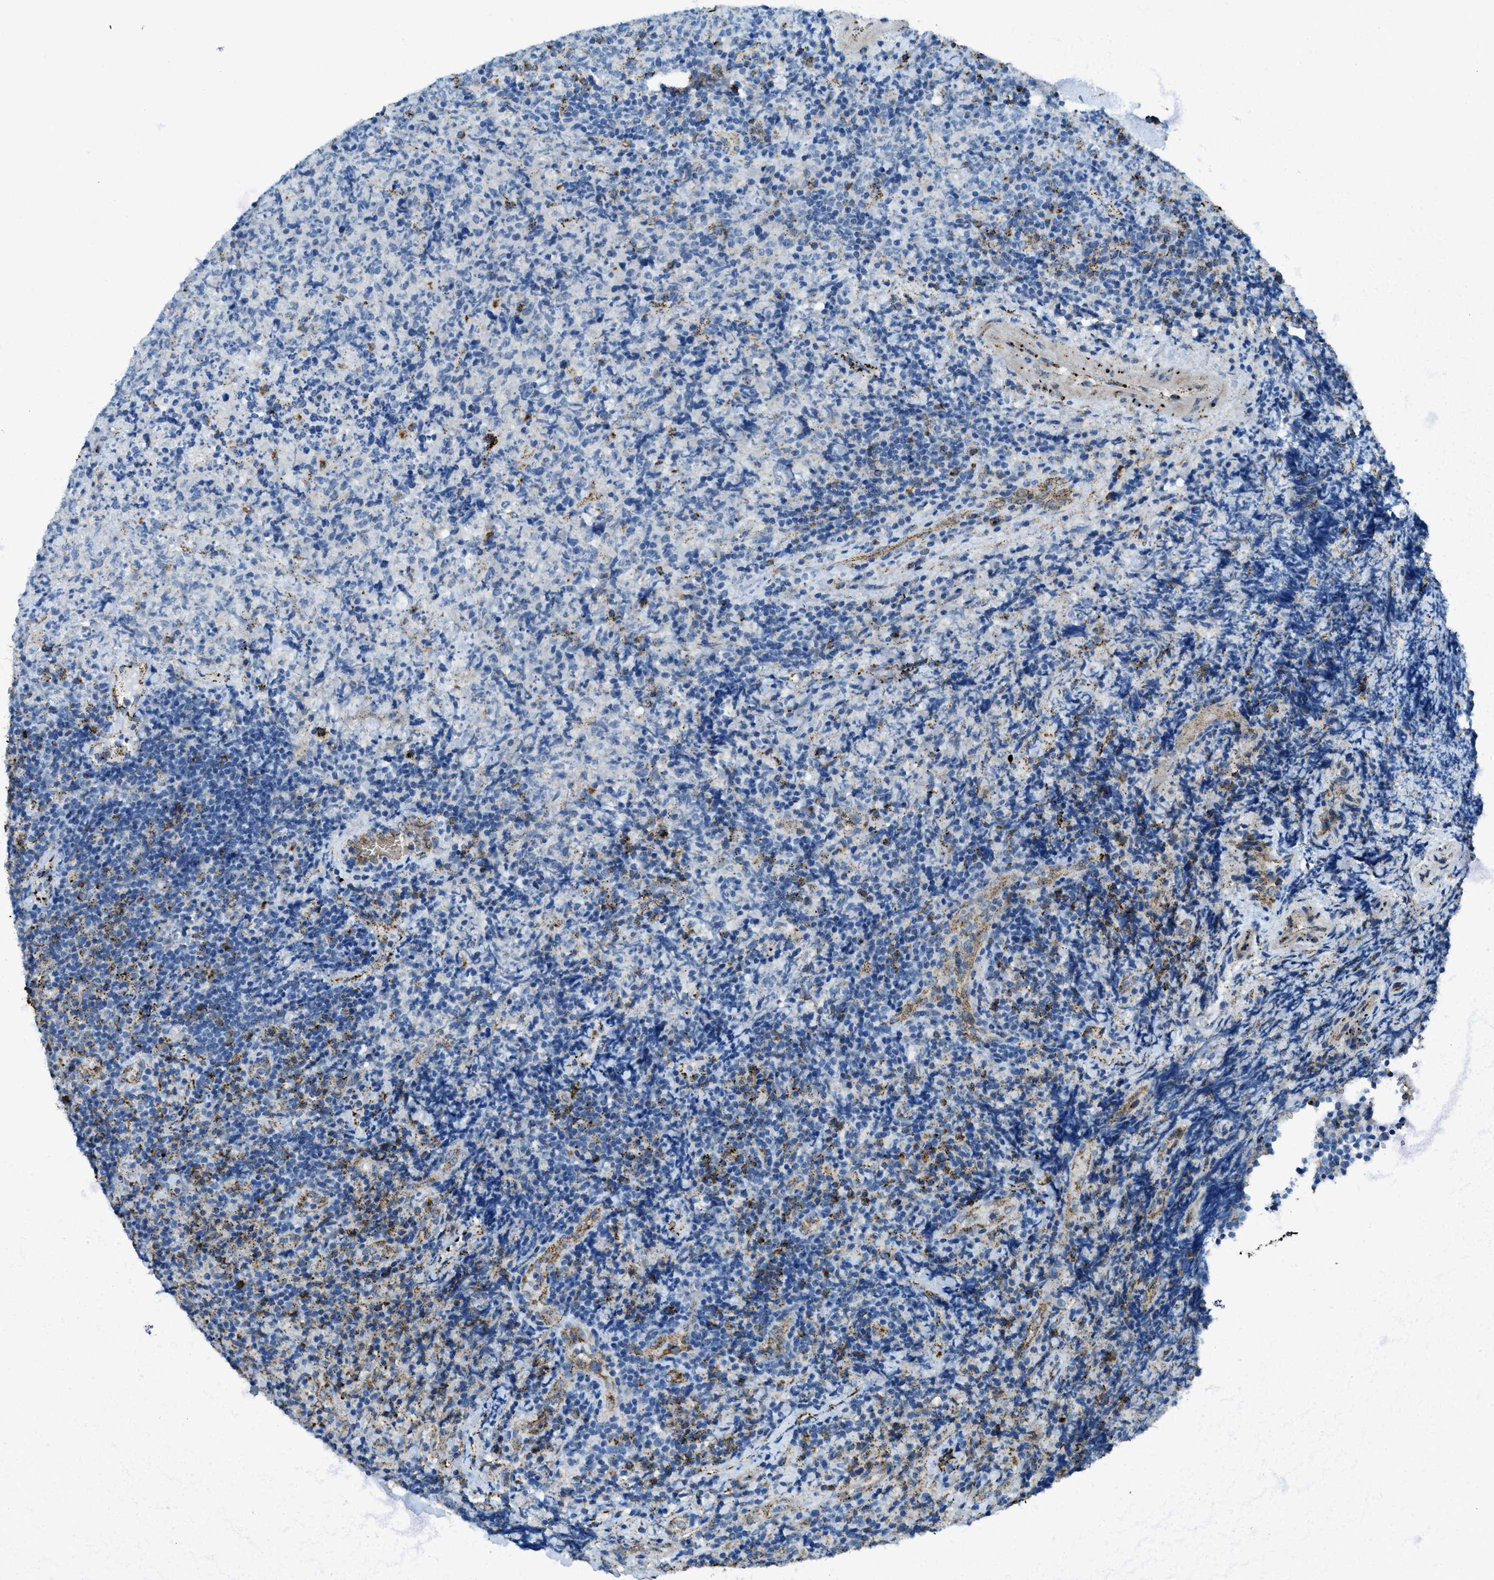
{"staining": {"intensity": "strong", "quantity": "<25%", "location": "cytoplasmic/membranous"}, "tissue": "lymphoma", "cell_type": "Tumor cells", "image_type": "cancer", "snomed": [{"axis": "morphology", "description": "Malignant lymphoma, non-Hodgkin's type, High grade"}, {"axis": "topography", "description": "Tonsil"}], "caption": "High-grade malignant lymphoma, non-Hodgkin's type was stained to show a protein in brown. There is medium levels of strong cytoplasmic/membranous expression in approximately <25% of tumor cells.", "gene": "SCARB2", "patient": {"sex": "female", "age": 36}}